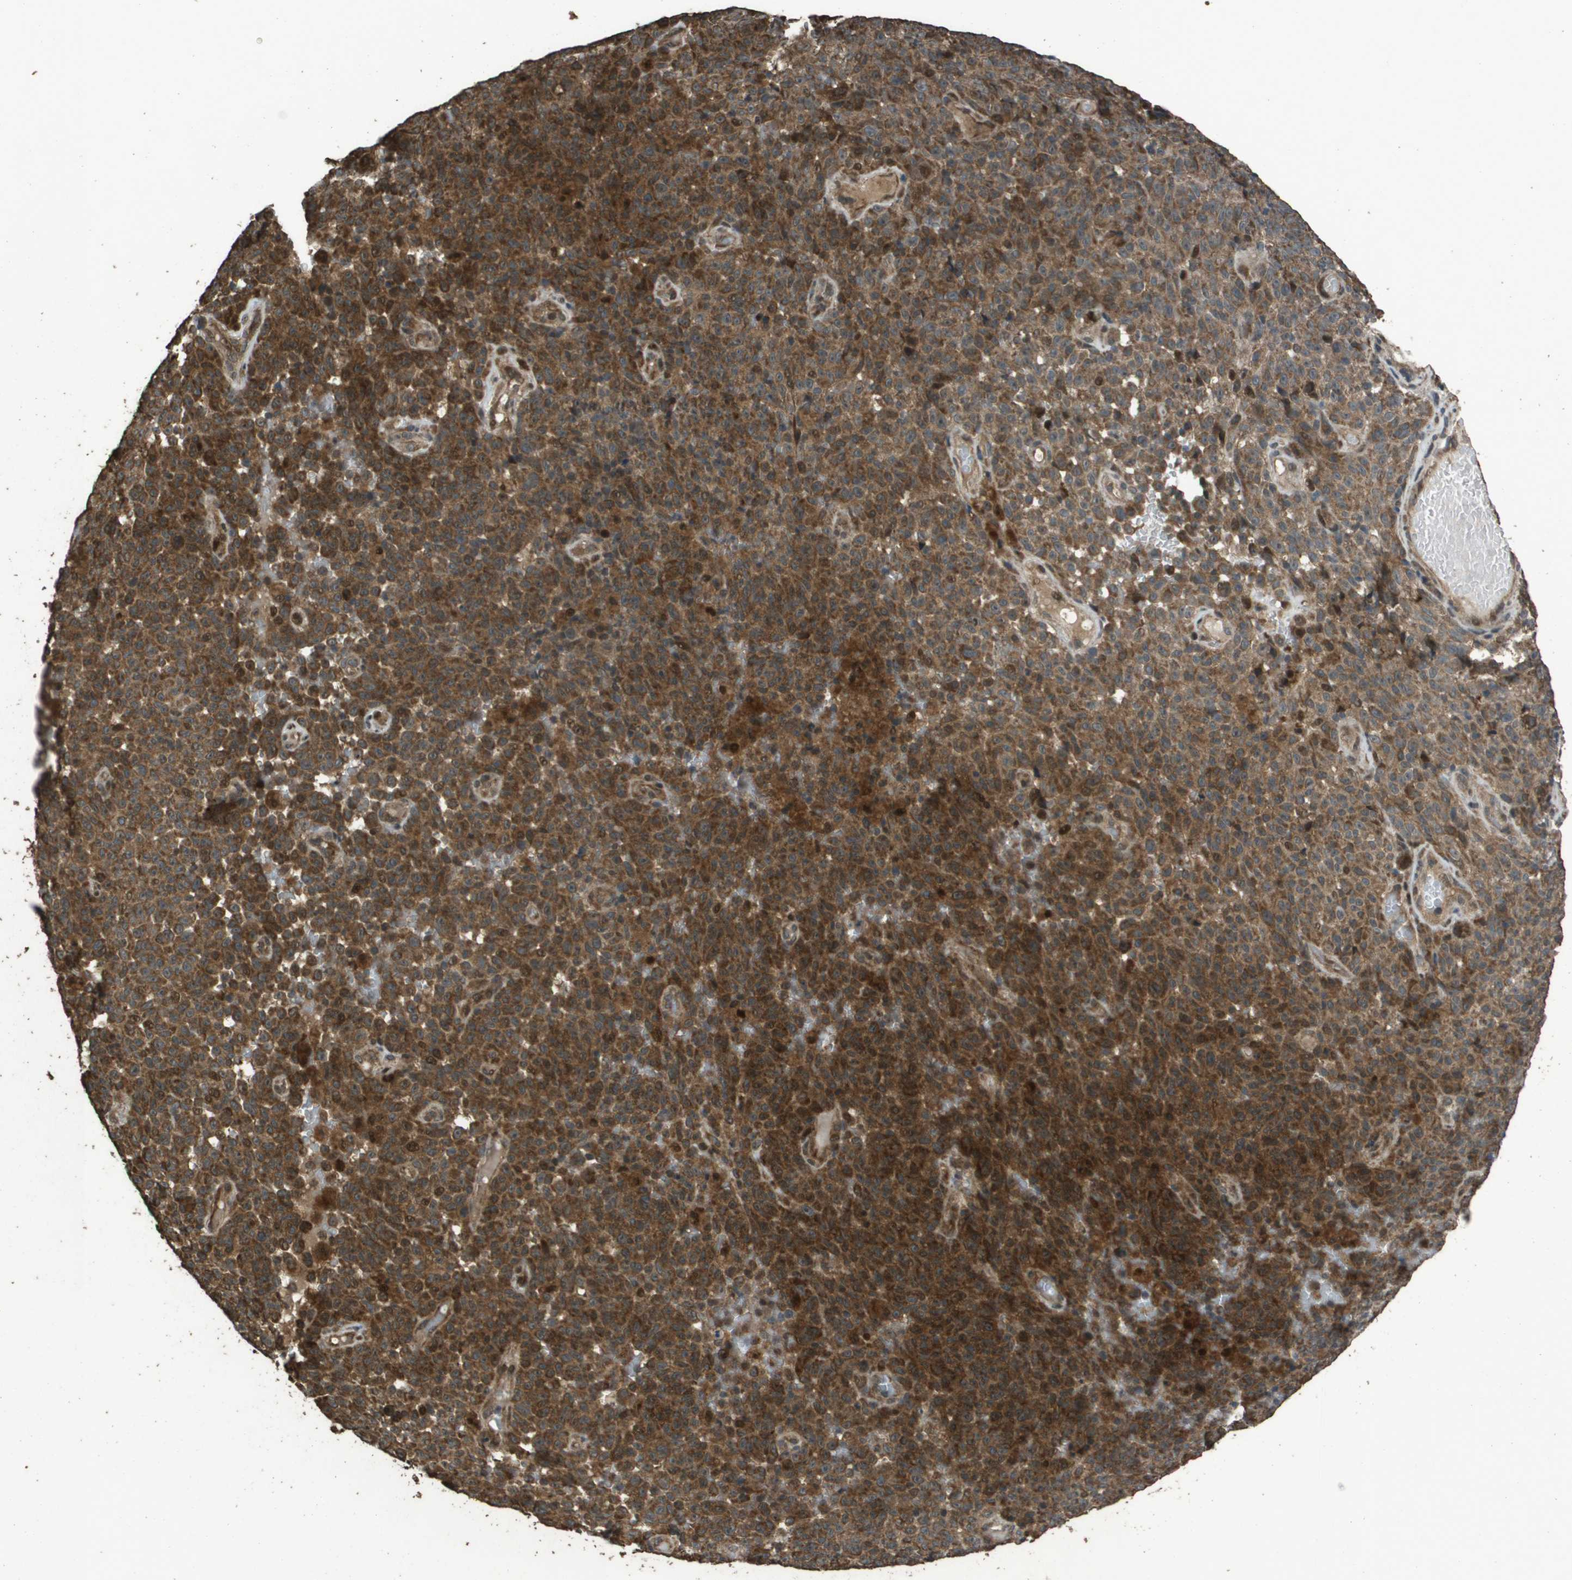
{"staining": {"intensity": "moderate", "quantity": ">75%", "location": "cytoplasmic/membranous"}, "tissue": "melanoma", "cell_type": "Tumor cells", "image_type": "cancer", "snomed": [{"axis": "morphology", "description": "Malignant melanoma, NOS"}, {"axis": "topography", "description": "Skin"}], "caption": "Malignant melanoma stained with IHC exhibits moderate cytoplasmic/membranous staining in about >75% of tumor cells.", "gene": "FIG4", "patient": {"sex": "female", "age": 82}}